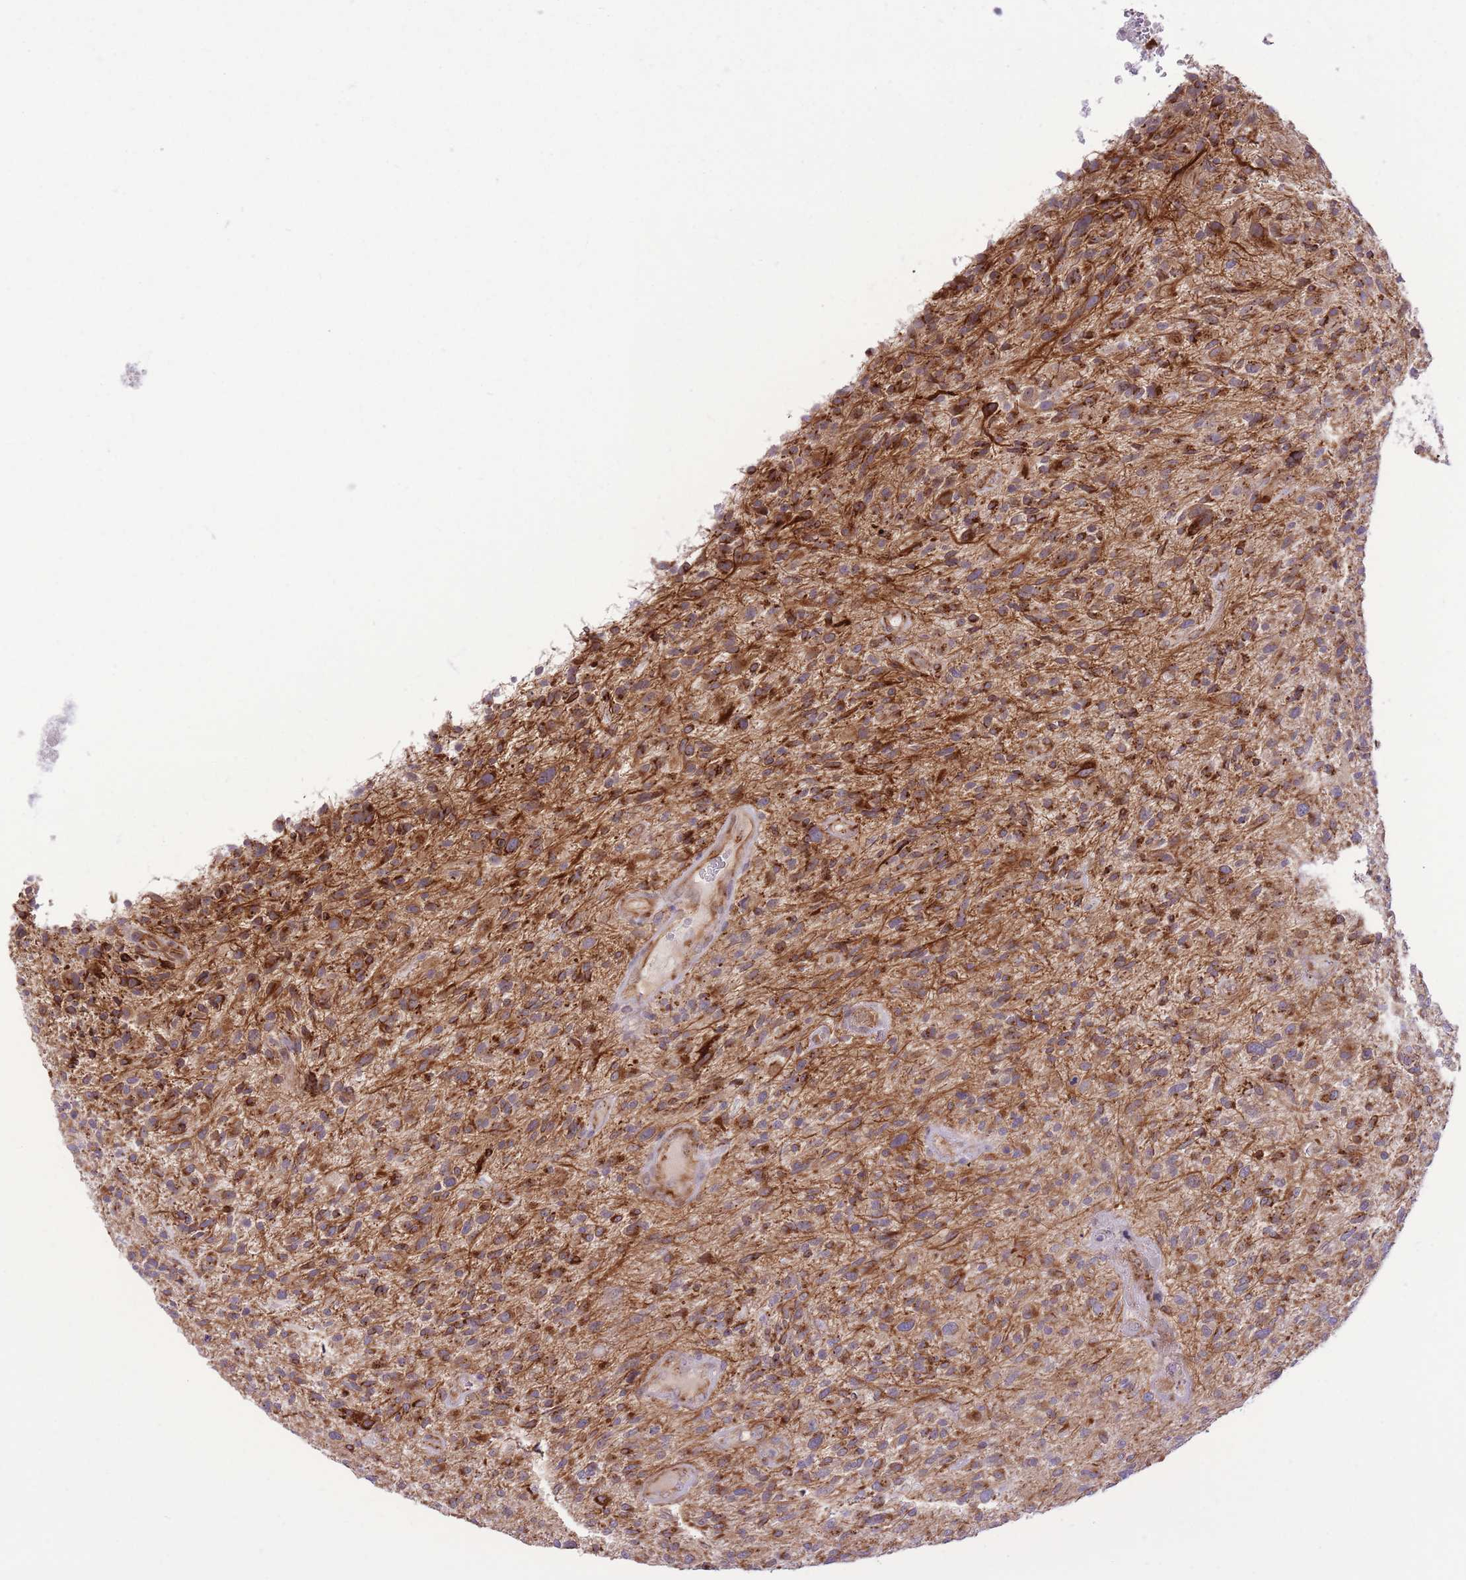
{"staining": {"intensity": "strong", "quantity": "<25%", "location": "cytoplasmic/membranous"}, "tissue": "glioma", "cell_type": "Tumor cells", "image_type": "cancer", "snomed": [{"axis": "morphology", "description": "Glioma, malignant, High grade"}, {"axis": "topography", "description": "Brain"}], "caption": "Immunohistochemical staining of human malignant glioma (high-grade) demonstrates medium levels of strong cytoplasmic/membranous protein positivity in about <25% of tumor cells. The staining is performed using DAB brown chromogen to label protein expression. The nuclei are counter-stained blue using hematoxylin.", "gene": "ZBED5", "patient": {"sex": "male", "age": 47}}